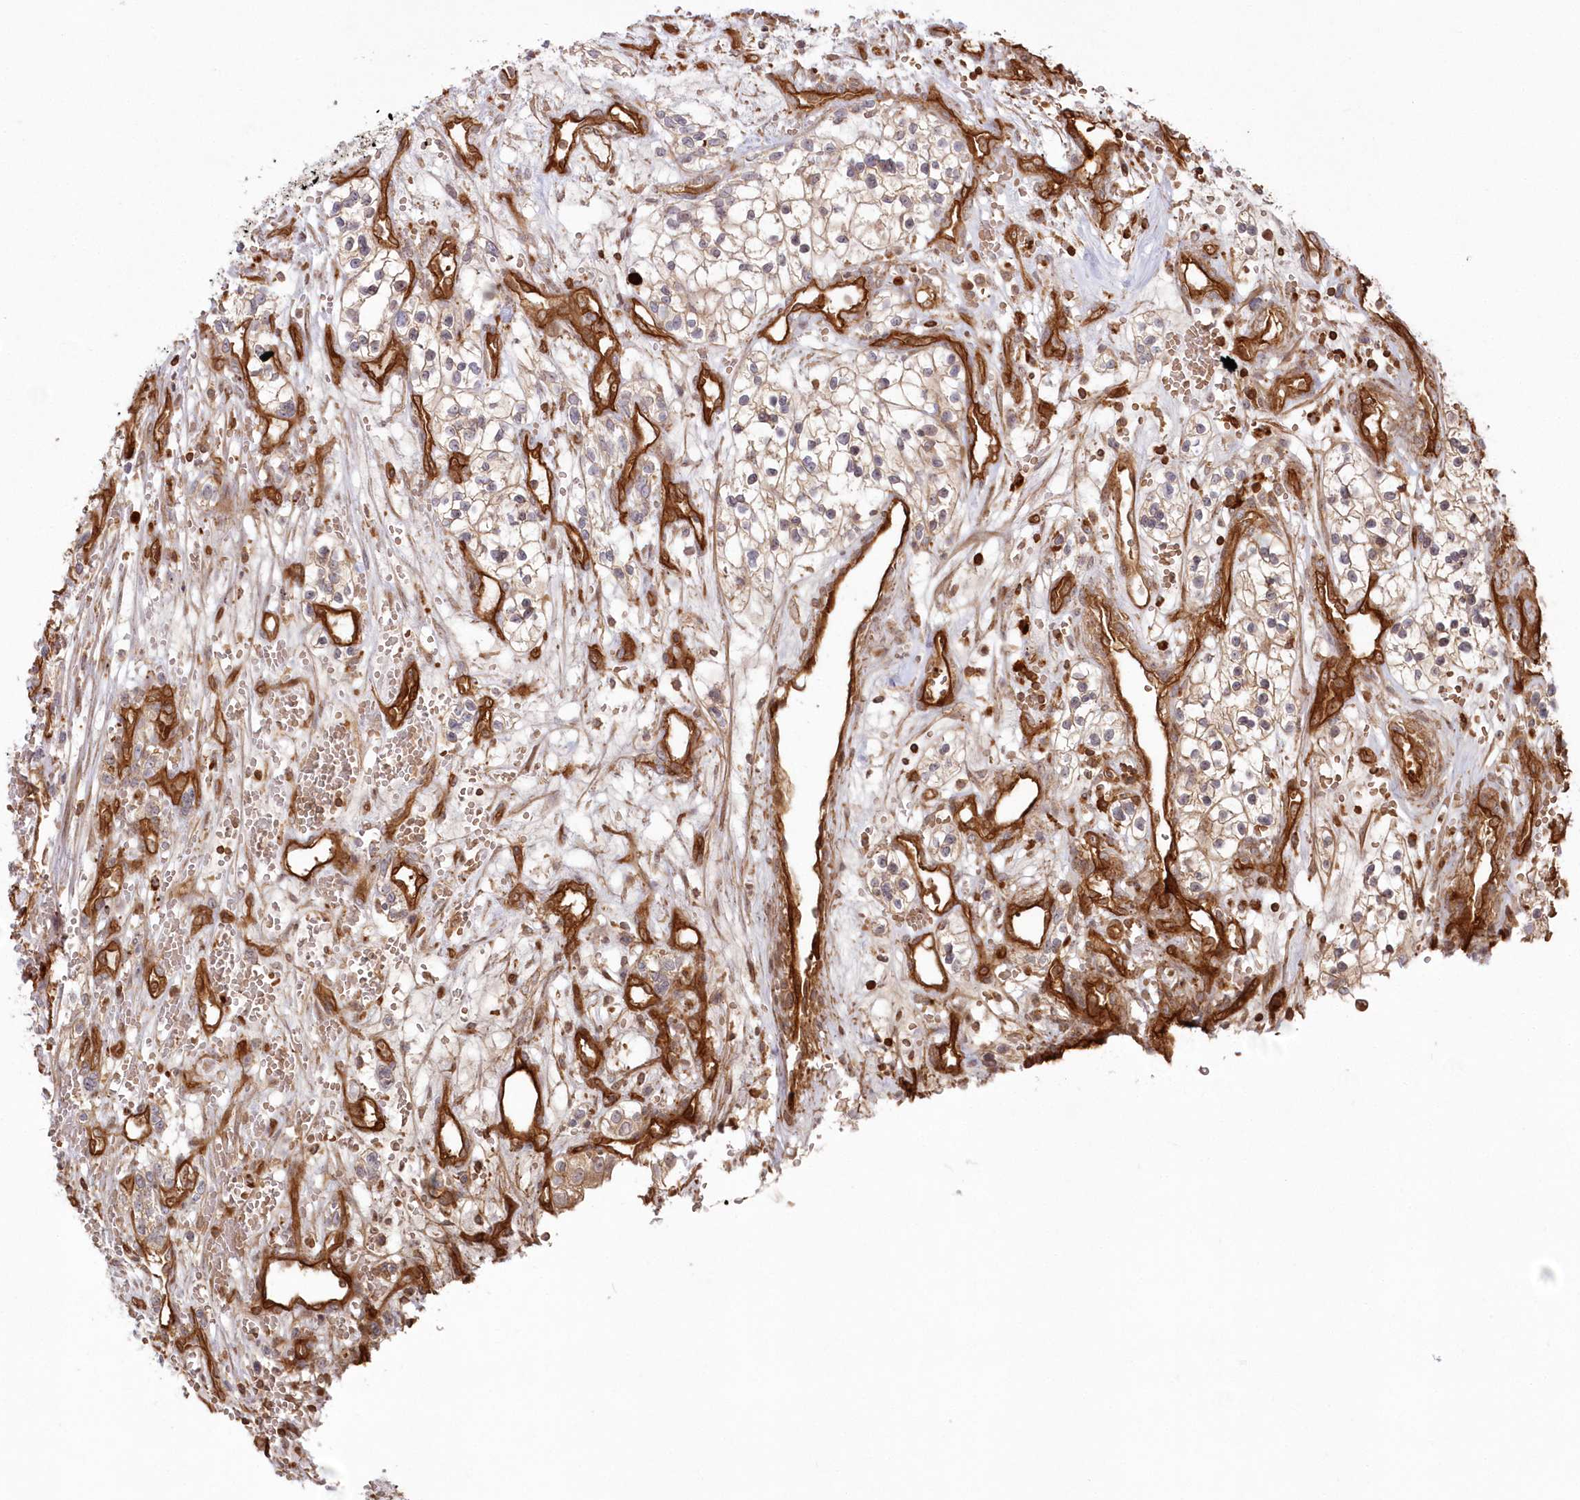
{"staining": {"intensity": "weak", "quantity": "<25%", "location": "cytoplasmic/membranous"}, "tissue": "renal cancer", "cell_type": "Tumor cells", "image_type": "cancer", "snomed": [{"axis": "morphology", "description": "Adenocarcinoma, NOS"}, {"axis": "topography", "description": "Kidney"}], "caption": "IHC image of human adenocarcinoma (renal) stained for a protein (brown), which reveals no expression in tumor cells.", "gene": "RGCC", "patient": {"sex": "female", "age": 57}}